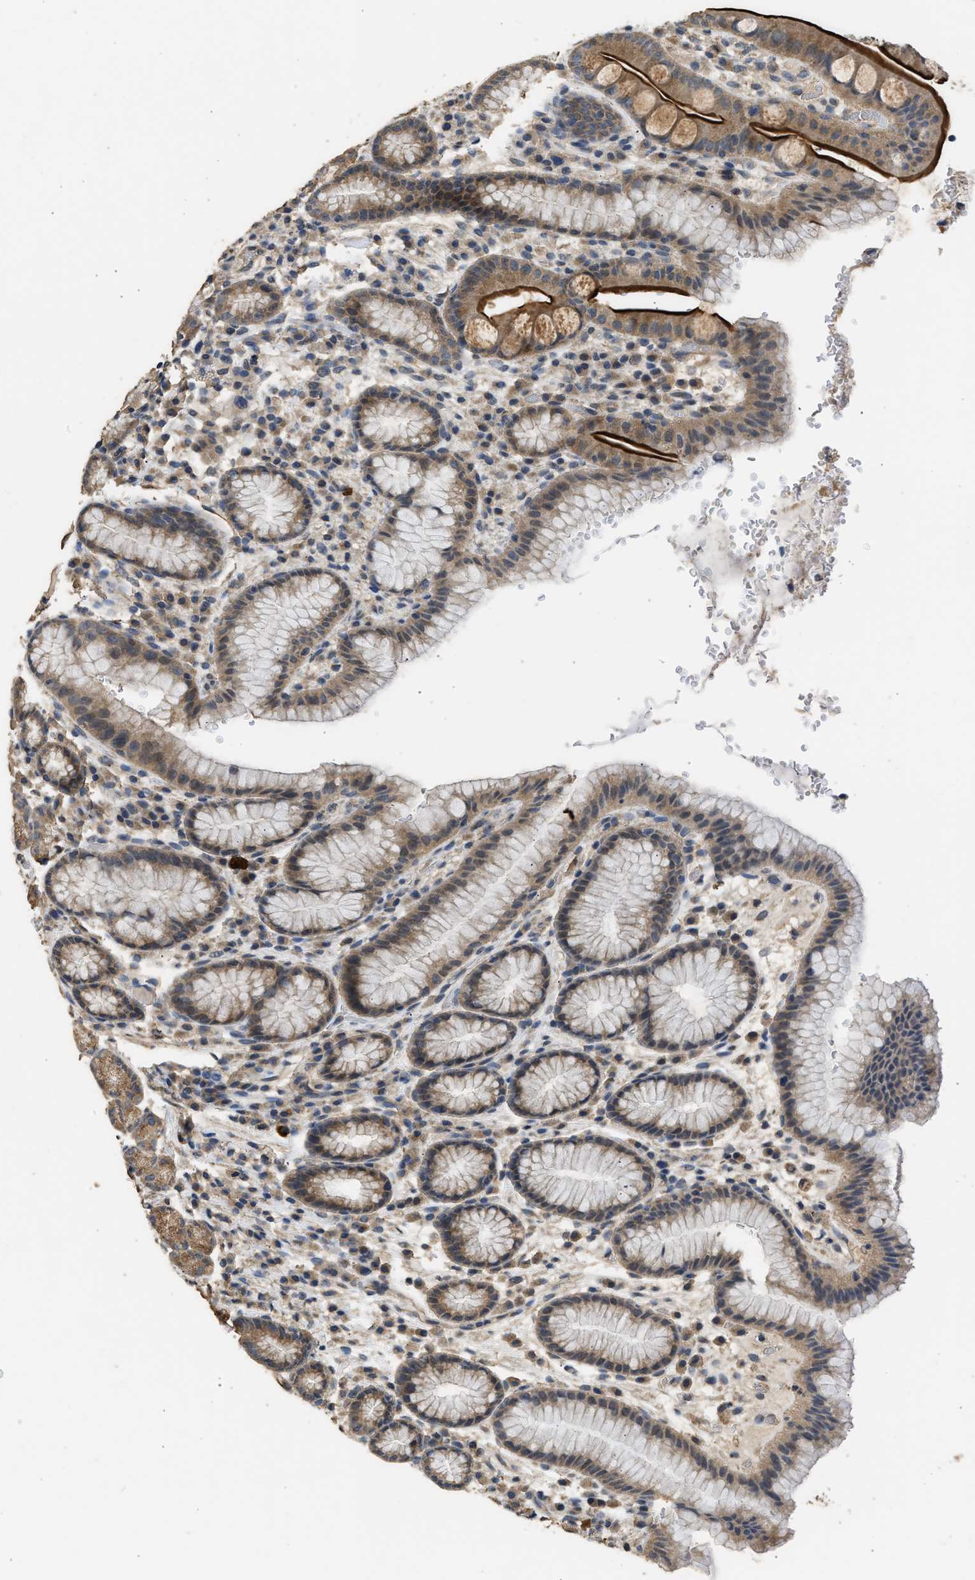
{"staining": {"intensity": "moderate", "quantity": ">75%", "location": "cytoplasmic/membranous"}, "tissue": "stomach", "cell_type": "Glandular cells", "image_type": "normal", "snomed": [{"axis": "morphology", "description": "Normal tissue, NOS"}, {"axis": "topography", "description": "Stomach, lower"}], "caption": "An image of stomach stained for a protein exhibits moderate cytoplasmic/membranous brown staining in glandular cells.", "gene": "SPINT2", "patient": {"sex": "male", "age": 52}}